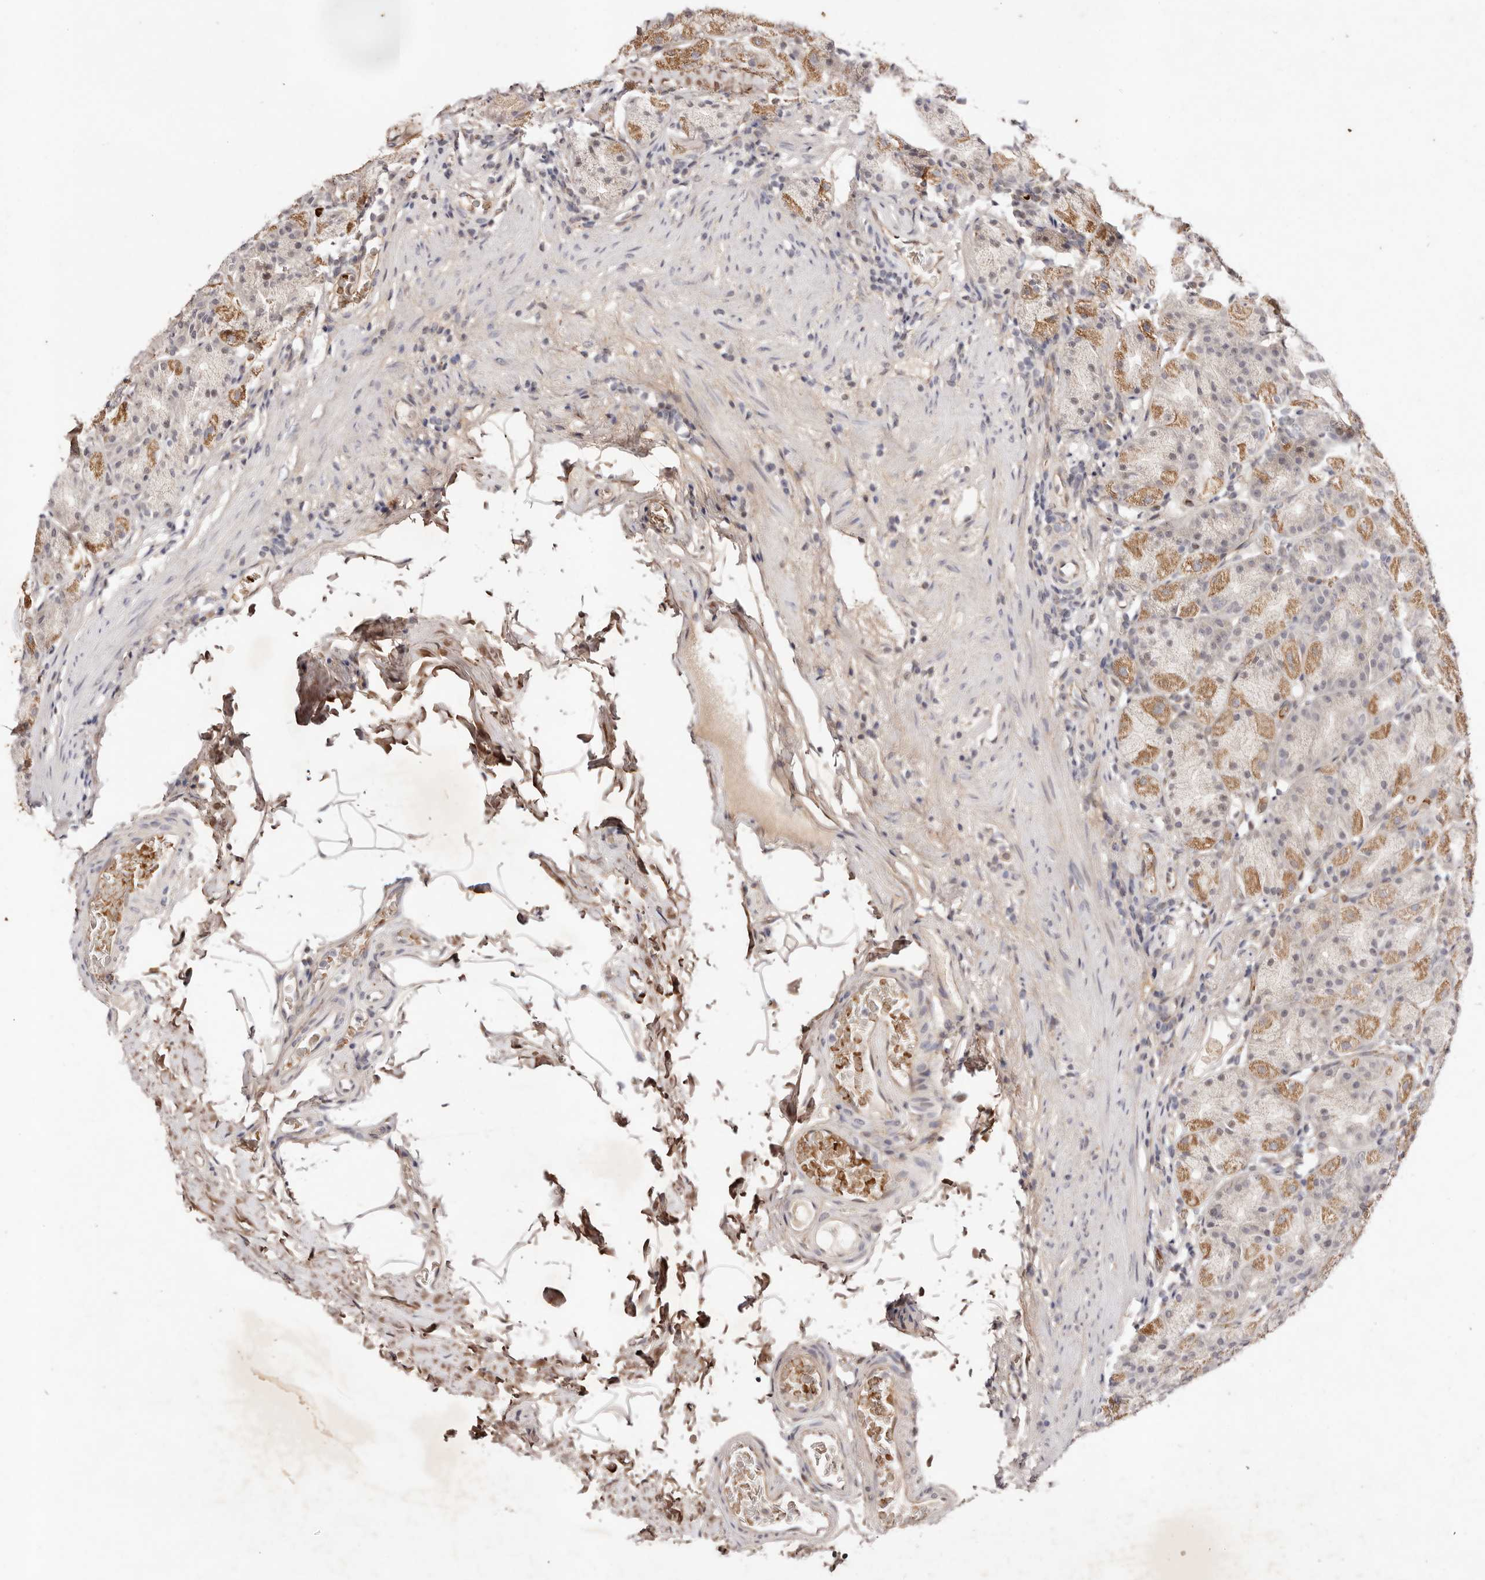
{"staining": {"intensity": "strong", "quantity": ">75%", "location": "cytoplasmic/membranous"}, "tissue": "stomach", "cell_type": "Glandular cells", "image_type": "normal", "snomed": [{"axis": "morphology", "description": "Normal tissue, NOS"}, {"axis": "topography", "description": "Stomach, upper"}], "caption": "Glandular cells show high levels of strong cytoplasmic/membranous expression in approximately >75% of cells in benign human stomach. The staining was performed using DAB (3,3'-diaminobenzidine), with brown indicating positive protein expression. Nuclei are stained blue with hematoxylin.", "gene": "WRN", "patient": {"sex": "male", "age": 68}}